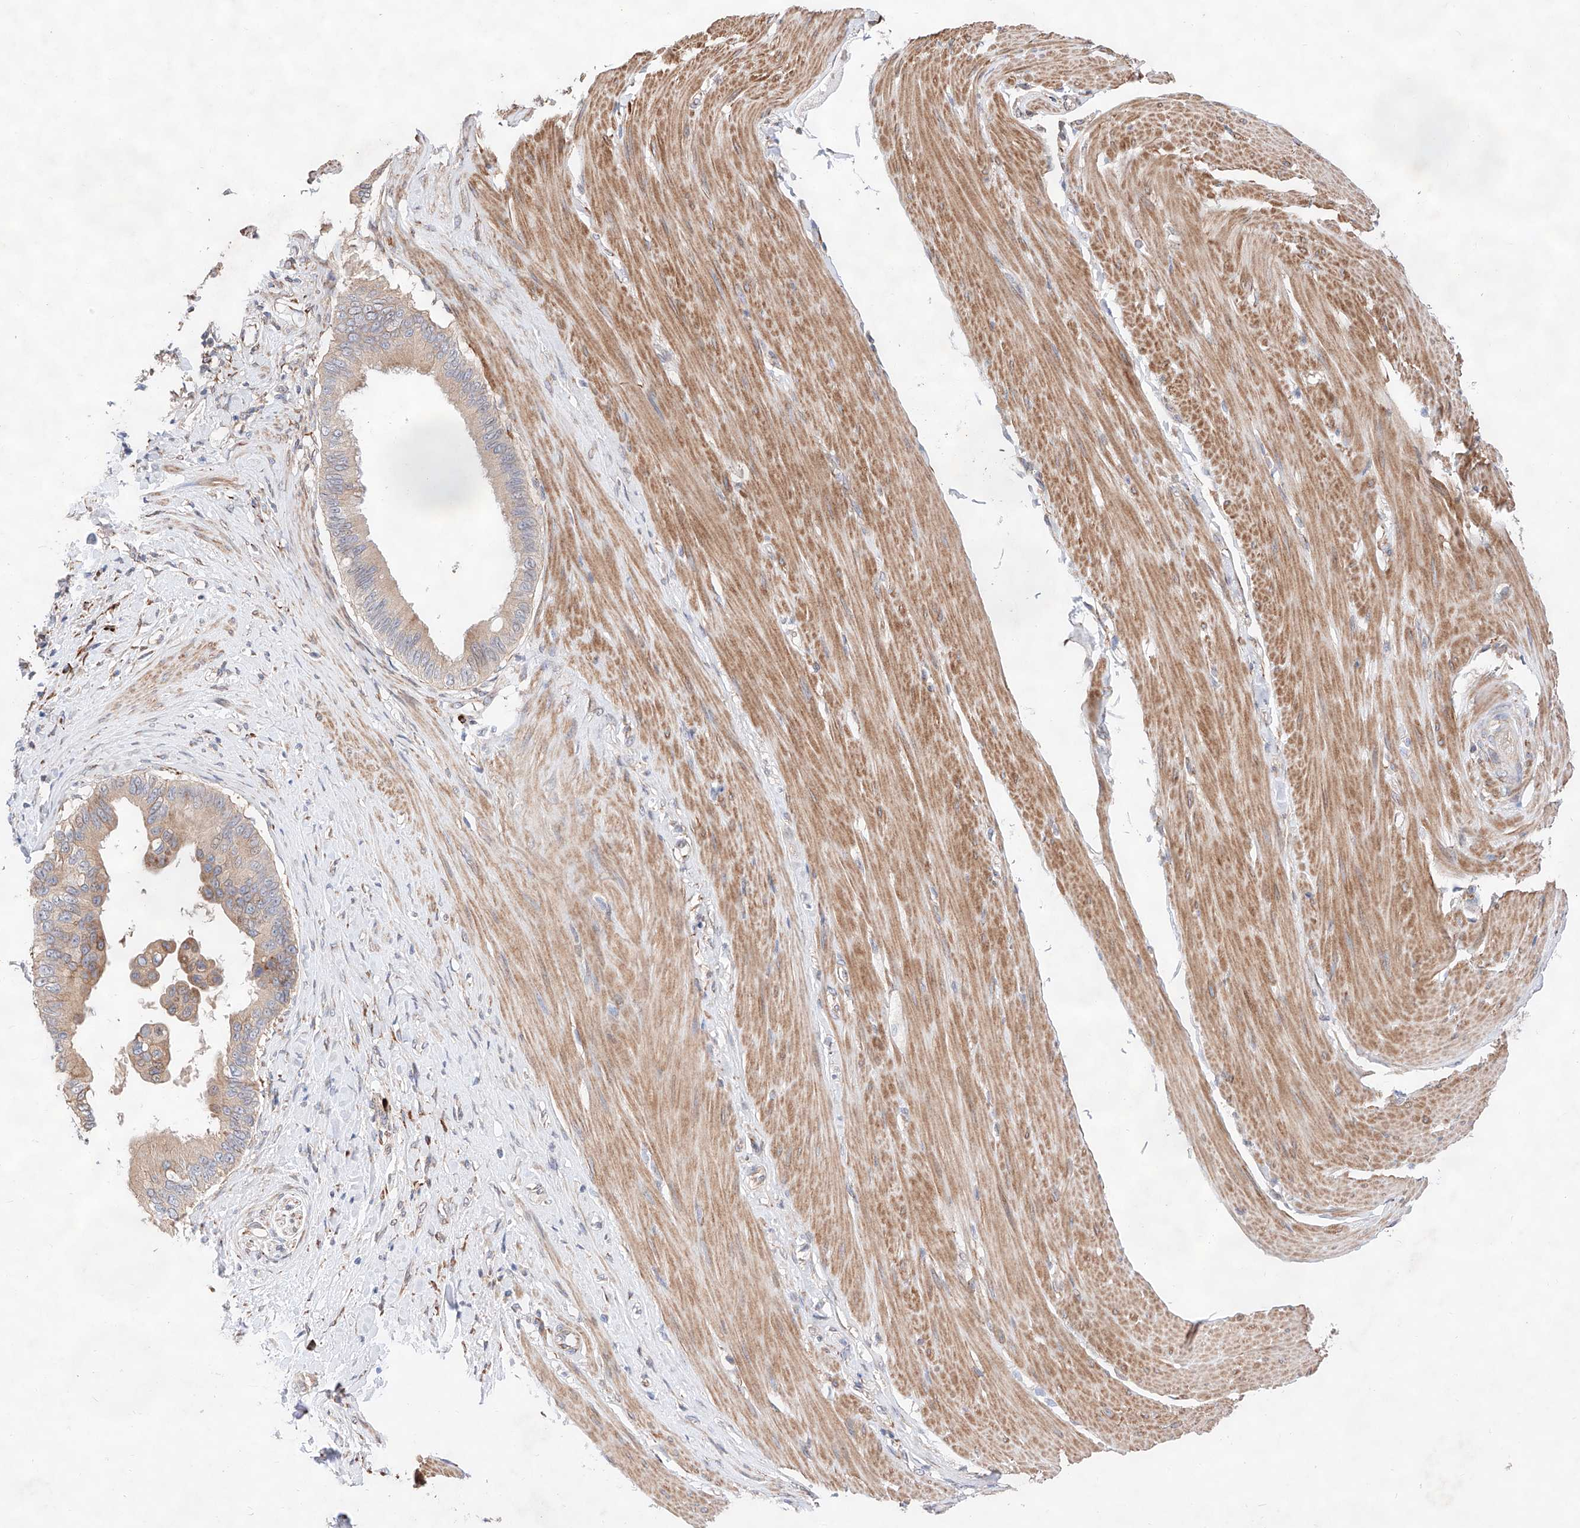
{"staining": {"intensity": "moderate", "quantity": "25%-75%", "location": "cytoplasmic/membranous"}, "tissue": "pancreatic cancer", "cell_type": "Tumor cells", "image_type": "cancer", "snomed": [{"axis": "morphology", "description": "Adenocarcinoma, NOS"}, {"axis": "topography", "description": "Pancreas"}], "caption": "Immunohistochemical staining of pancreatic cancer (adenocarcinoma) demonstrates medium levels of moderate cytoplasmic/membranous expression in approximately 25%-75% of tumor cells.", "gene": "ATP9B", "patient": {"sex": "female", "age": 56}}